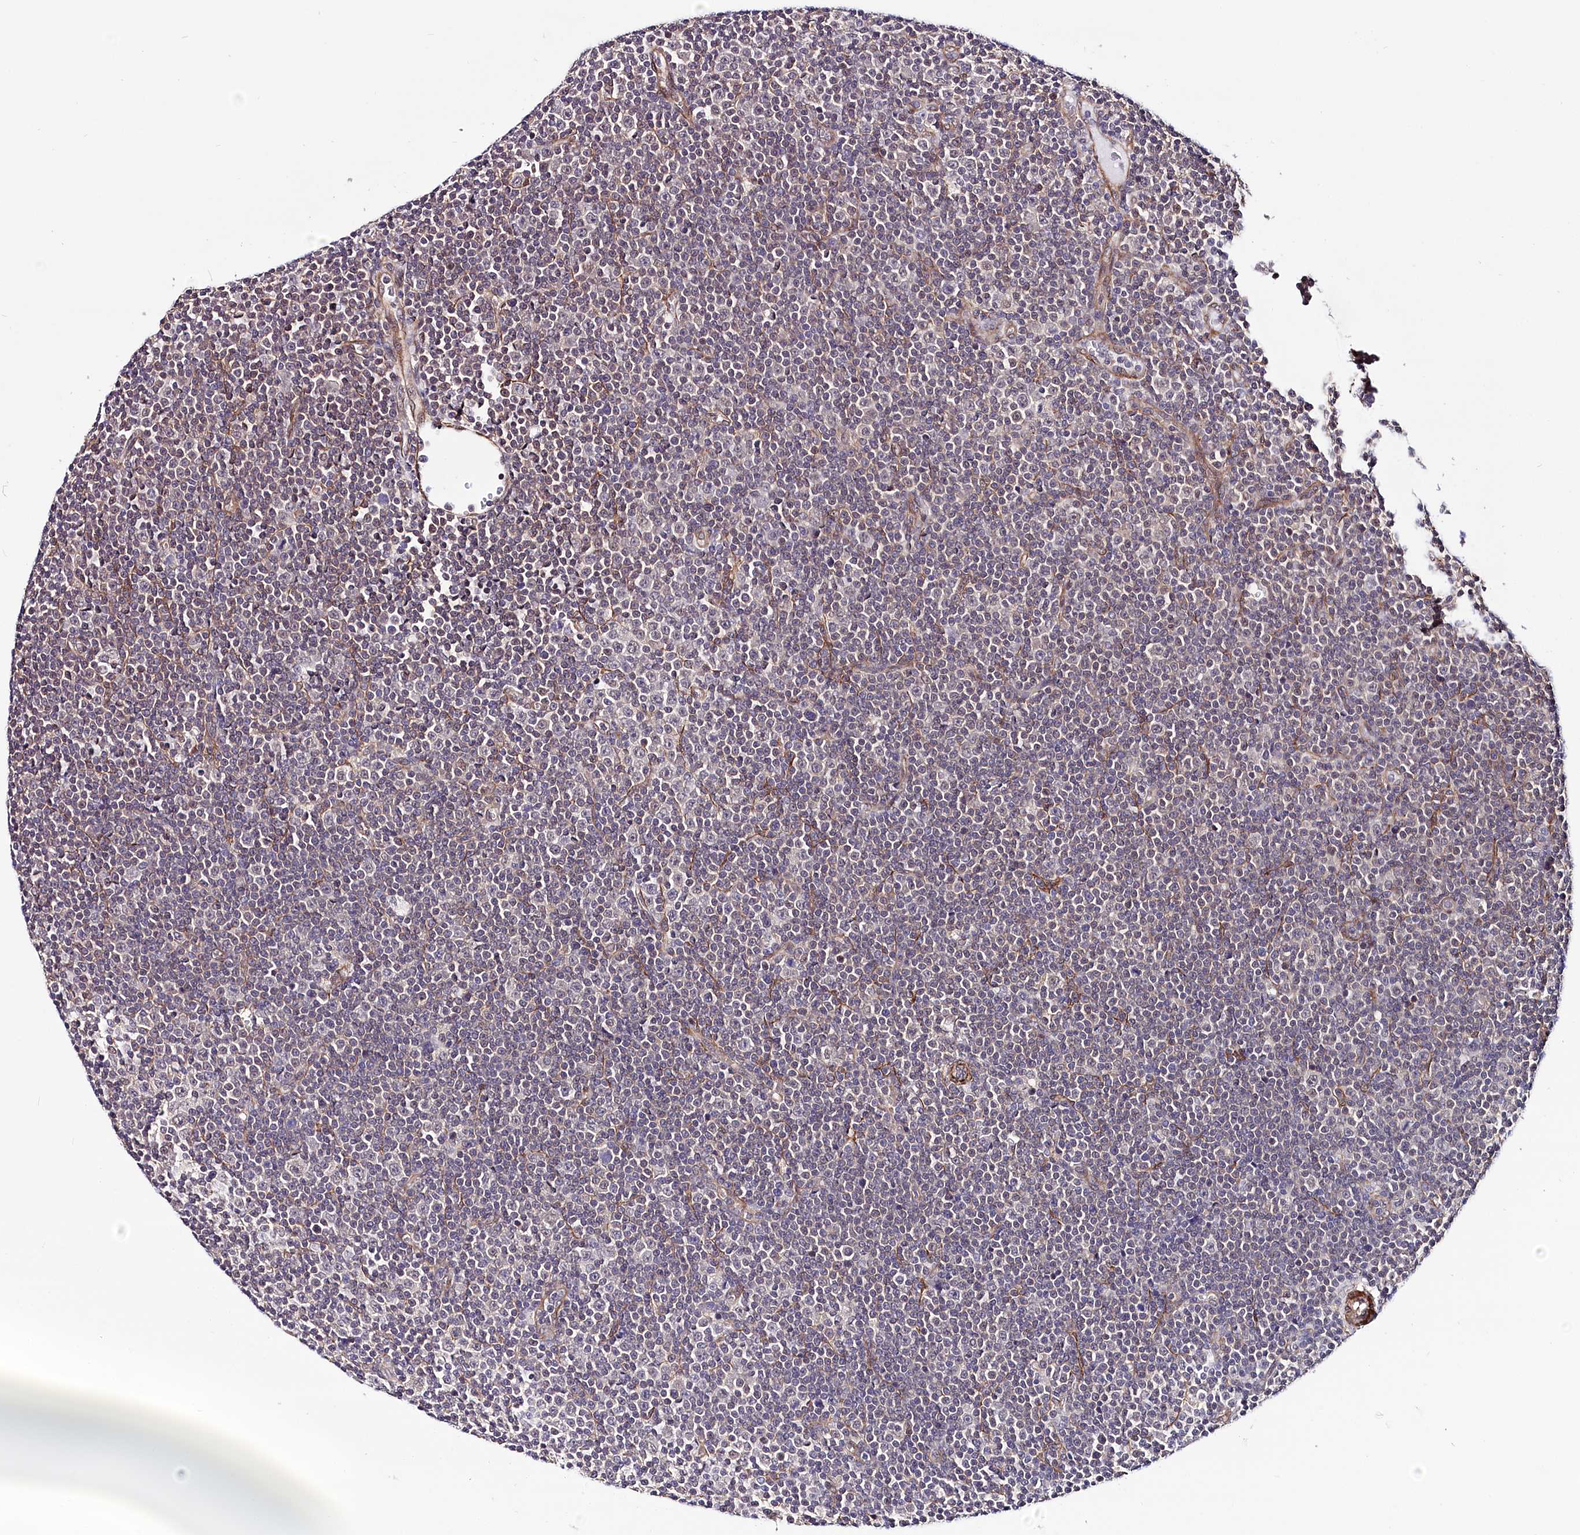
{"staining": {"intensity": "negative", "quantity": "none", "location": "none"}, "tissue": "lymphoma", "cell_type": "Tumor cells", "image_type": "cancer", "snomed": [{"axis": "morphology", "description": "Malignant lymphoma, non-Hodgkin's type, Low grade"}, {"axis": "topography", "description": "Lymph node"}], "caption": "This is an IHC micrograph of human lymphoma. There is no staining in tumor cells.", "gene": "PPP2R5B", "patient": {"sex": "female", "age": 67}}